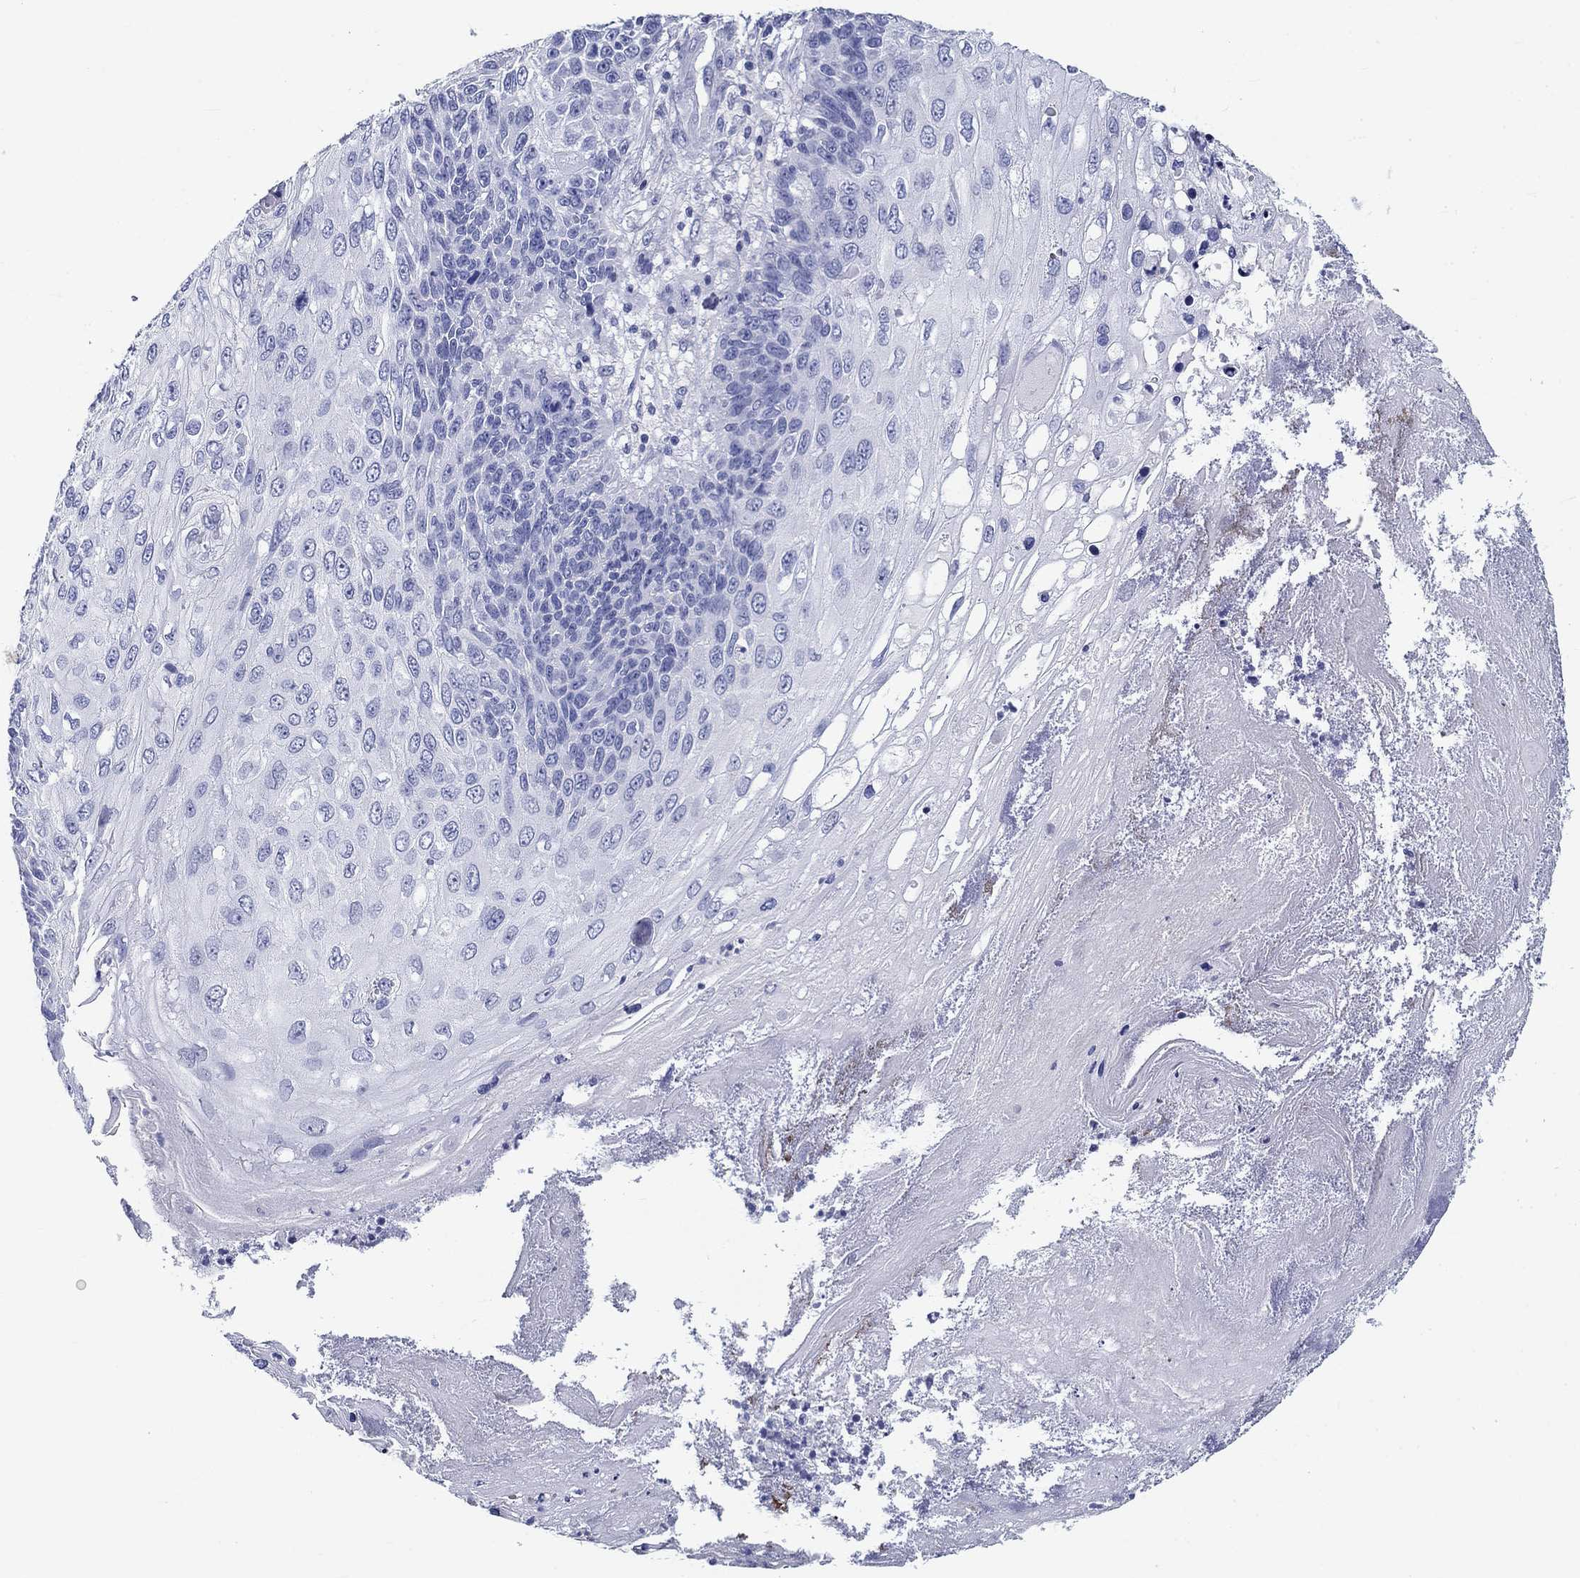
{"staining": {"intensity": "negative", "quantity": "none", "location": "none"}, "tissue": "skin cancer", "cell_type": "Tumor cells", "image_type": "cancer", "snomed": [{"axis": "morphology", "description": "Squamous cell carcinoma, NOS"}, {"axis": "topography", "description": "Skin"}], "caption": "There is no significant expression in tumor cells of skin squamous cell carcinoma.", "gene": "CD40LG", "patient": {"sex": "male", "age": 92}}